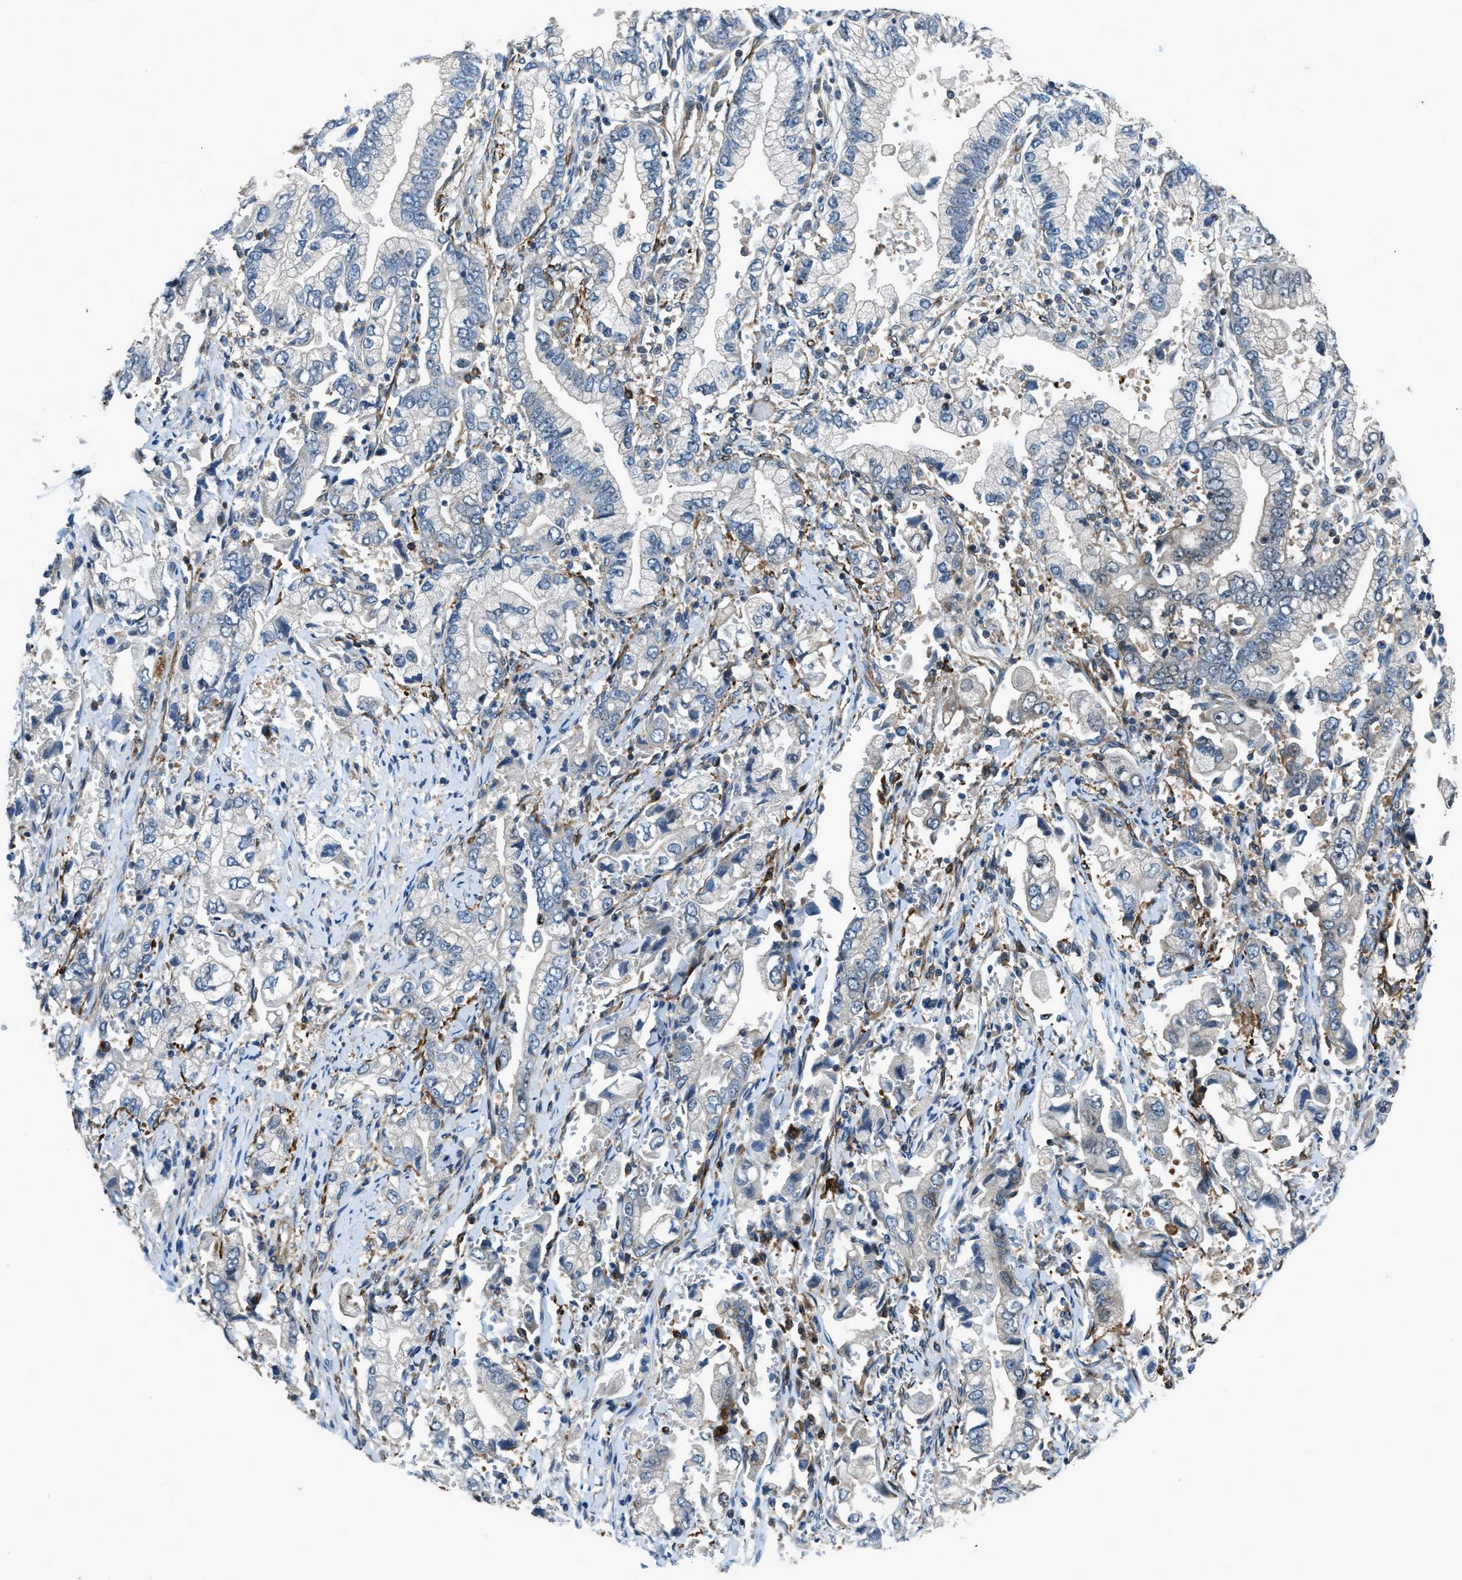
{"staining": {"intensity": "negative", "quantity": "none", "location": "none"}, "tissue": "stomach cancer", "cell_type": "Tumor cells", "image_type": "cancer", "snomed": [{"axis": "morphology", "description": "Normal tissue, NOS"}, {"axis": "morphology", "description": "Adenocarcinoma, NOS"}, {"axis": "topography", "description": "Stomach"}], "caption": "High magnification brightfield microscopy of stomach cancer stained with DAB (brown) and counterstained with hematoxylin (blue): tumor cells show no significant staining. (DAB (3,3'-diaminobenzidine) immunohistochemistry (IHC) with hematoxylin counter stain).", "gene": "NUDCD3", "patient": {"sex": "male", "age": 62}}